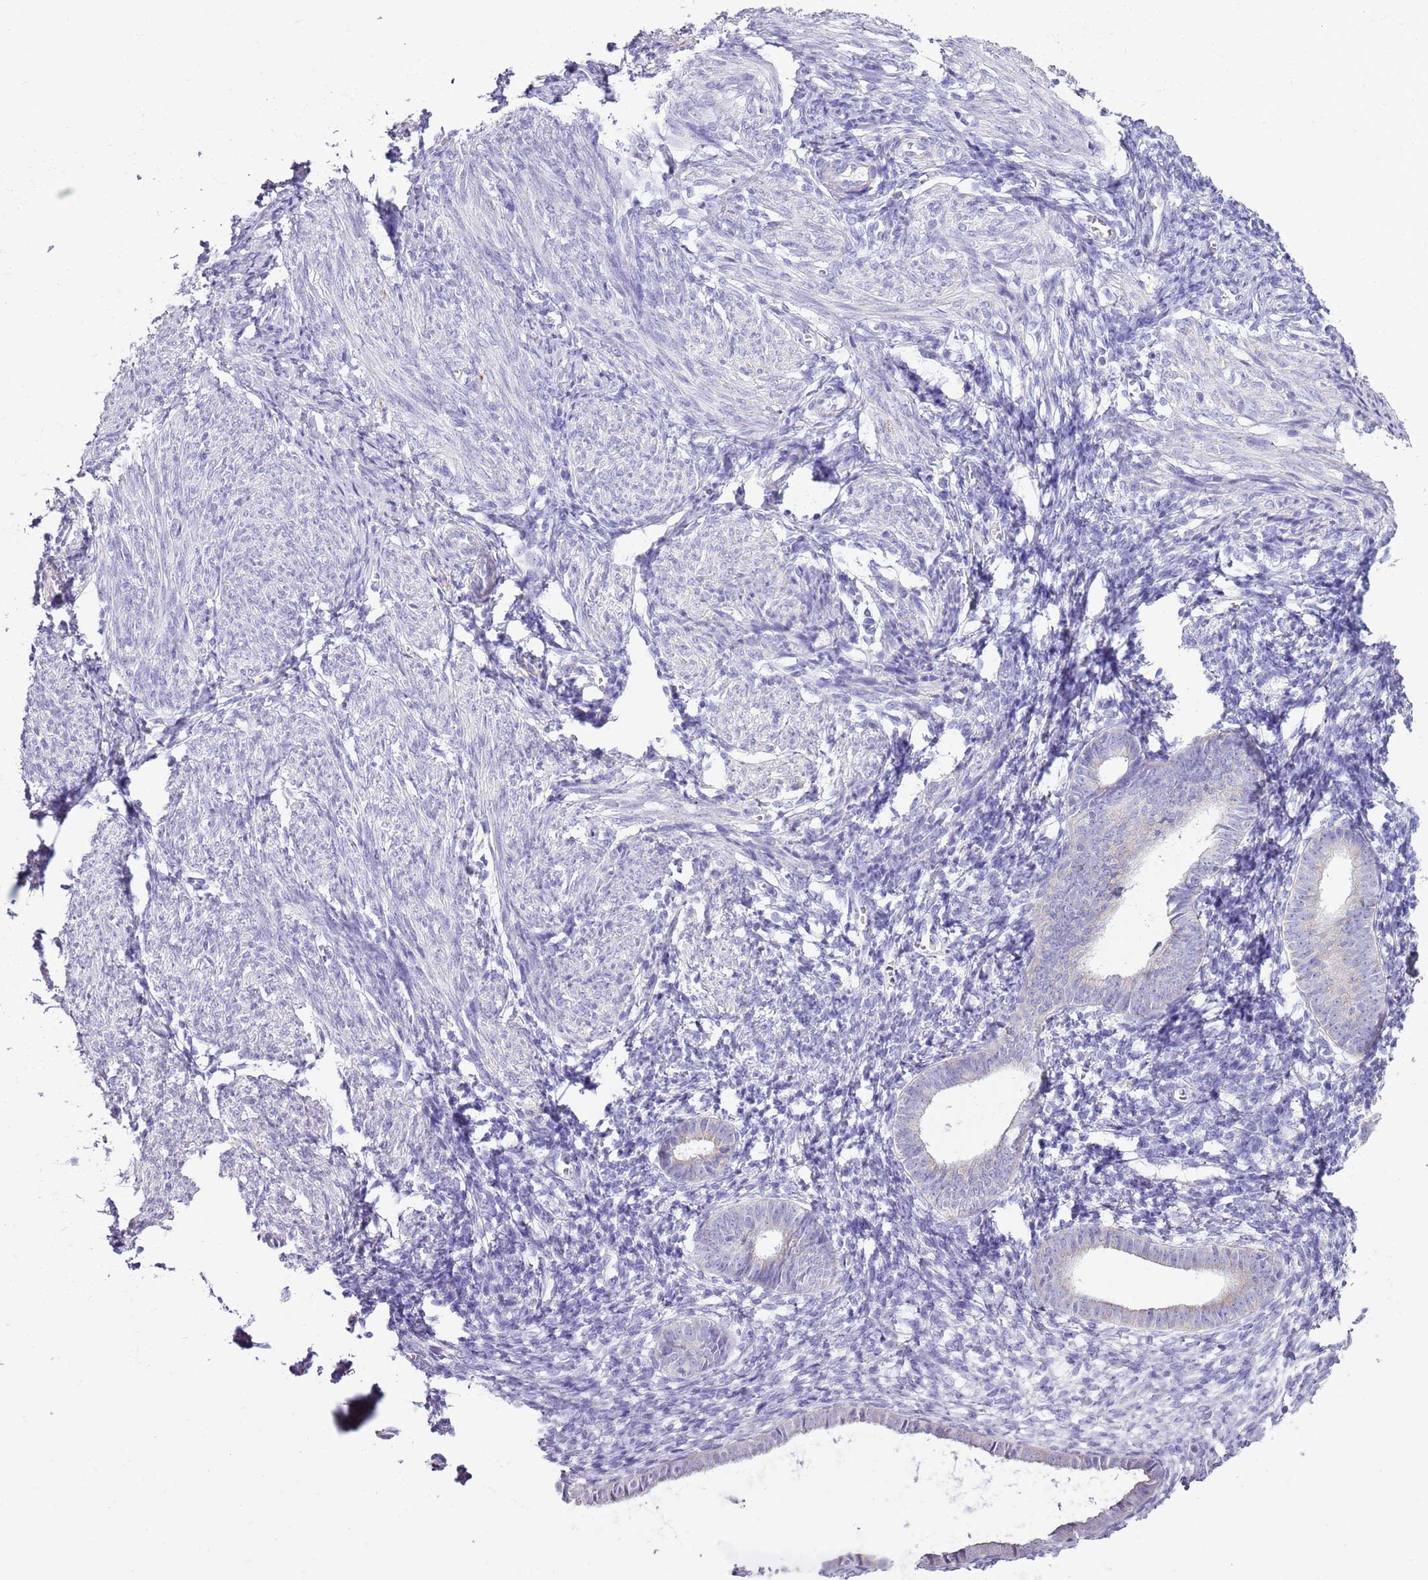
{"staining": {"intensity": "negative", "quantity": "none", "location": "none"}, "tissue": "endometrium", "cell_type": "Cells in endometrial stroma", "image_type": "normal", "snomed": [{"axis": "morphology", "description": "Normal tissue, NOS"}, {"axis": "morphology", "description": "Adenocarcinoma, NOS"}, {"axis": "topography", "description": "Endometrium"}], "caption": "Cells in endometrial stroma are negative for brown protein staining in benign endometrium.", "gene": "SLC23A1", "patient": {"sex": "female", "age": 57}}